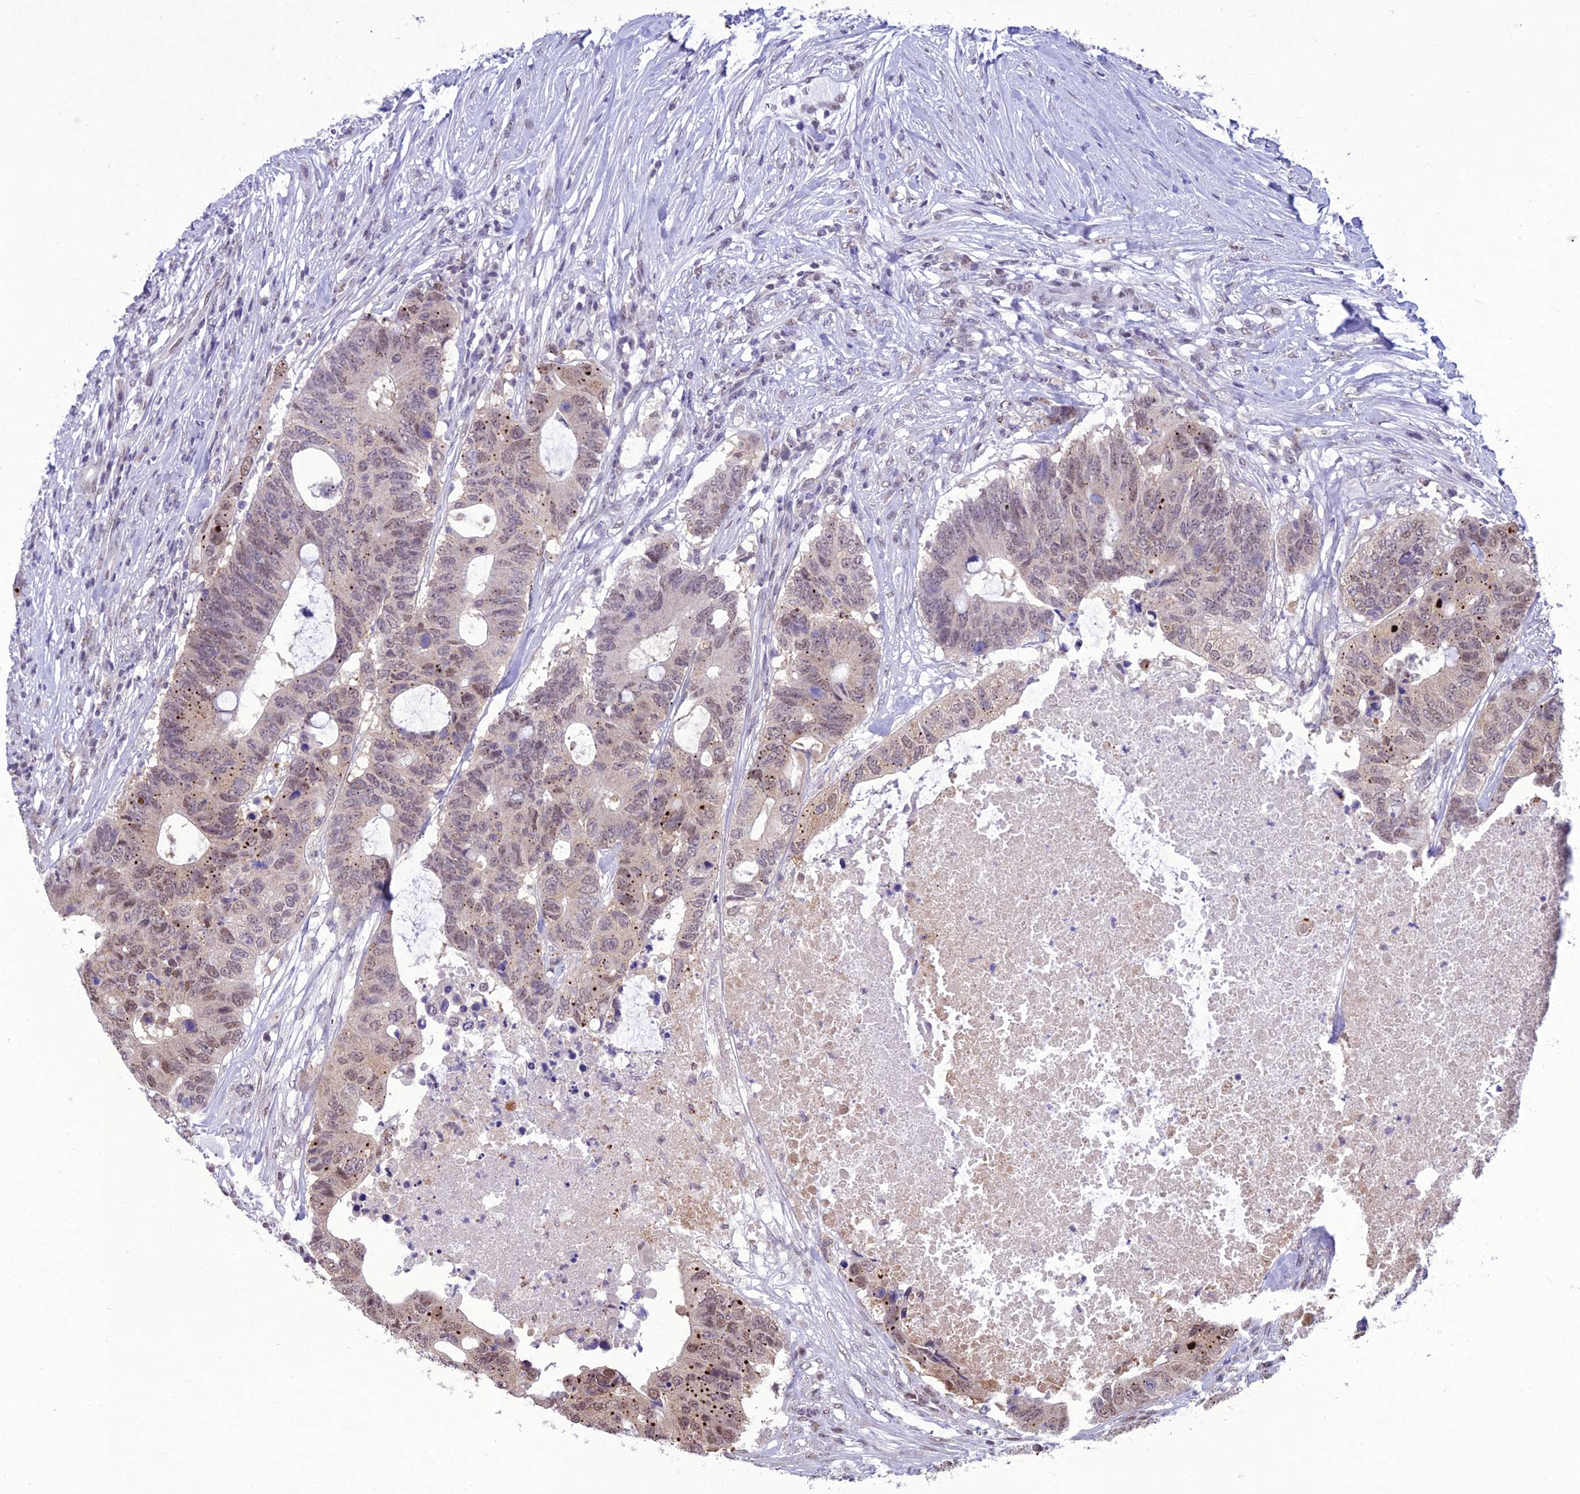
{"staining": {"intensity": "weak", "quantity": ">75%", "location": "nuclear"}, "tissue": "colorectal cancer", "cell_type": "Tumor cells", "image_type": "cancer", "snomed": [{"axis": "morphology", "description": "Adenocarcinoma, NOS"}, {"axis": "topography", "description": "Colon"}], "caption": "A micrograph showing weak nuclear positivity in about >75% of tumor cells in adenocarcinoma (colorectal), as visualized by brown immunohistochemical staining.", "gene": "RANBP3", "patient": {"sex": "male", "age": 71}}